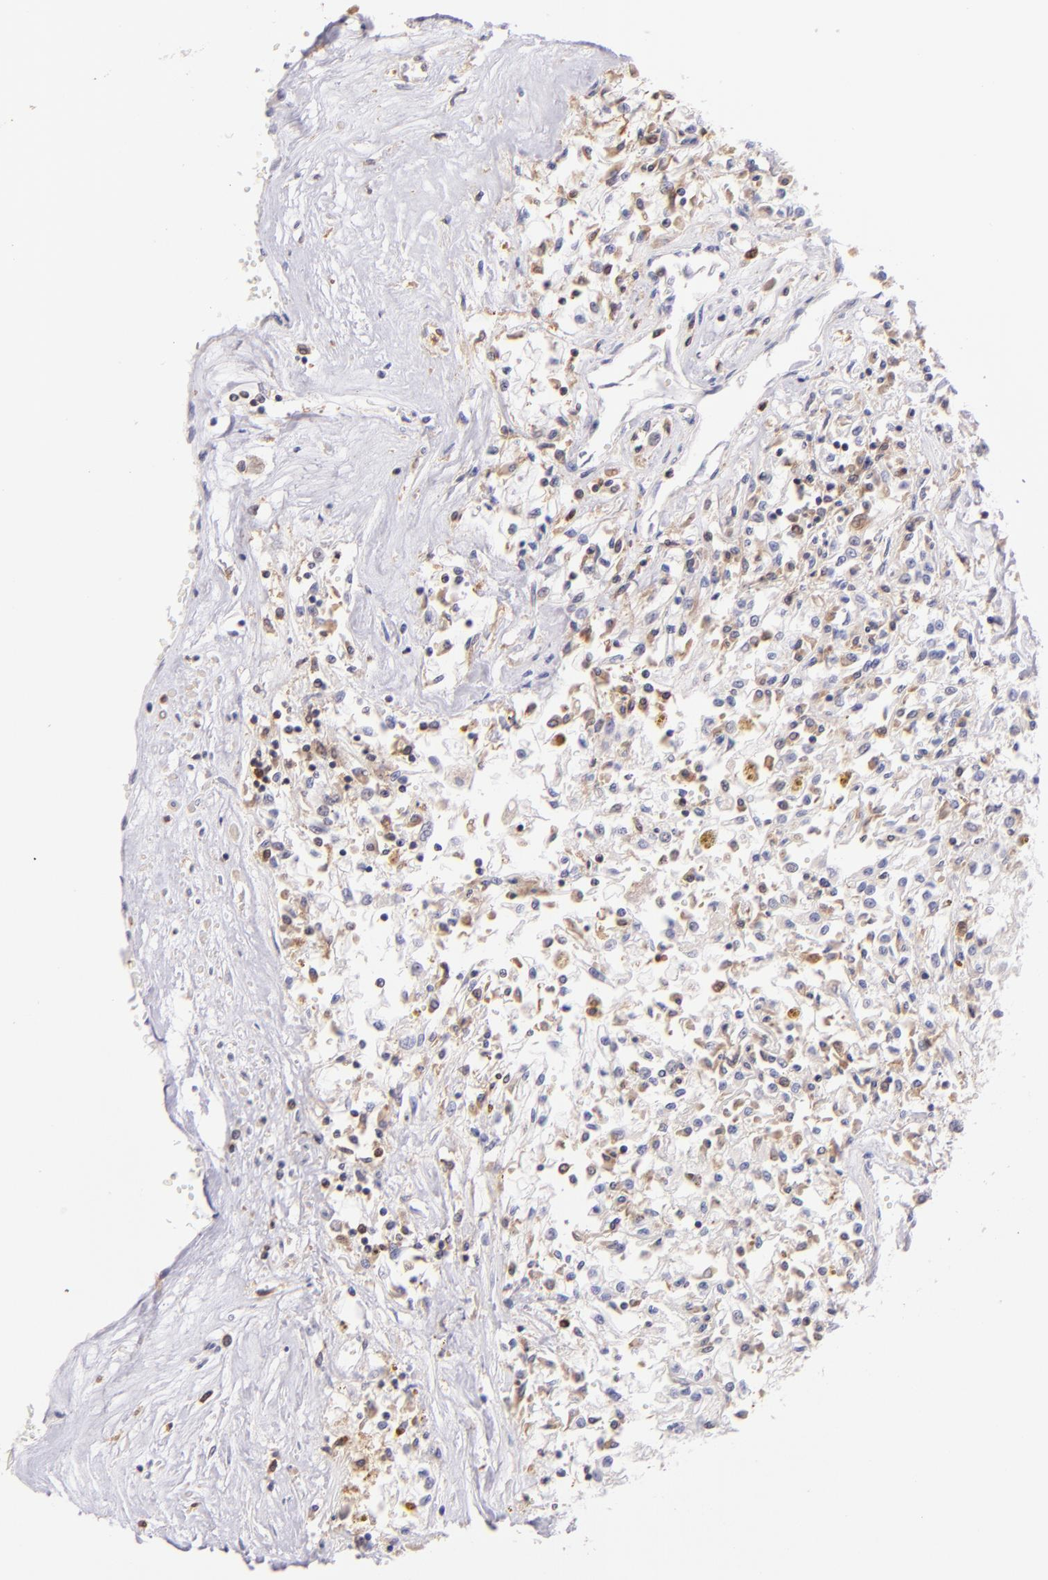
{"staining": {"intensity": "weak", "quantity": "25%-75%", "location": "cytoplasmic/membranous"}, "tissue": "renal cancer", "cell_type": "Tumor cells", "image_type": "cancer", "snomed": [{"axis": "morphology", "description": "Adenocarcinoma, NOS"}, {"axis": "topography", "description": "Kidney"}], "caption": "This image shows renal cancer stained with immunohistochemistry to label a protein in brown. The cytoplasmic/membranous of tumor cells show weak positivity for the protein. Nuclei are counter-stained blue.", "gene": "BTK", "patient": {"sex": "male", "age": 78}}